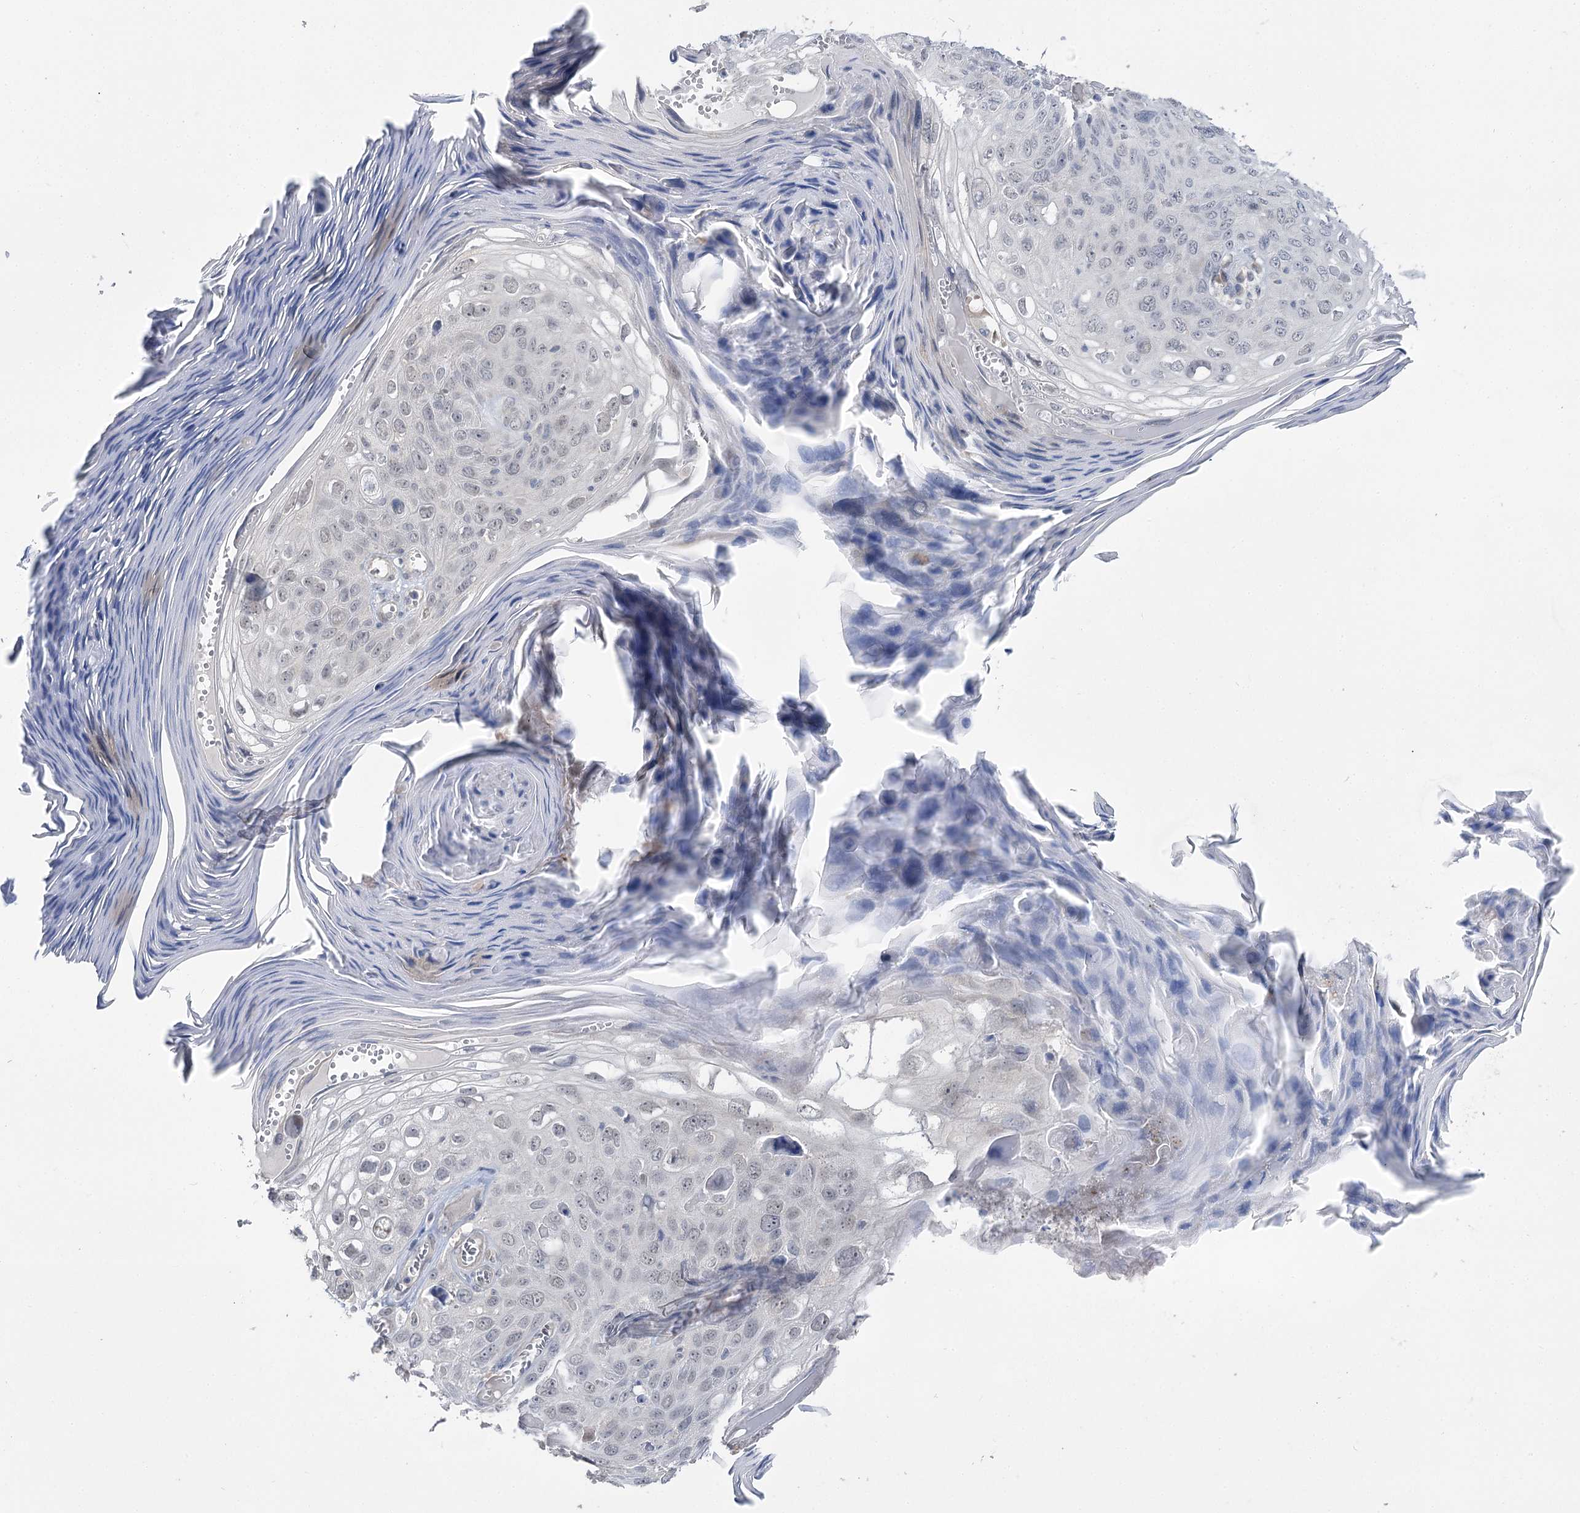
{"staining": {"intensity": "negative", "quantity": "none", "location": "none"}, "tissue": "skin cancer", "cell_type": "Tumor cells", "image_type": "cancer", "snomed": [{"axis": "morphology", "description": "Squamous cell carcinoma, NOS"}, {"axis": "topography", "description": "Skin"}], "caption": "Tumor cells are negative for protein expression in human squamous cell carcinoma (skin).", "gene": "PHYHIPL", "patient": {"sex": "female", "age": 90}}